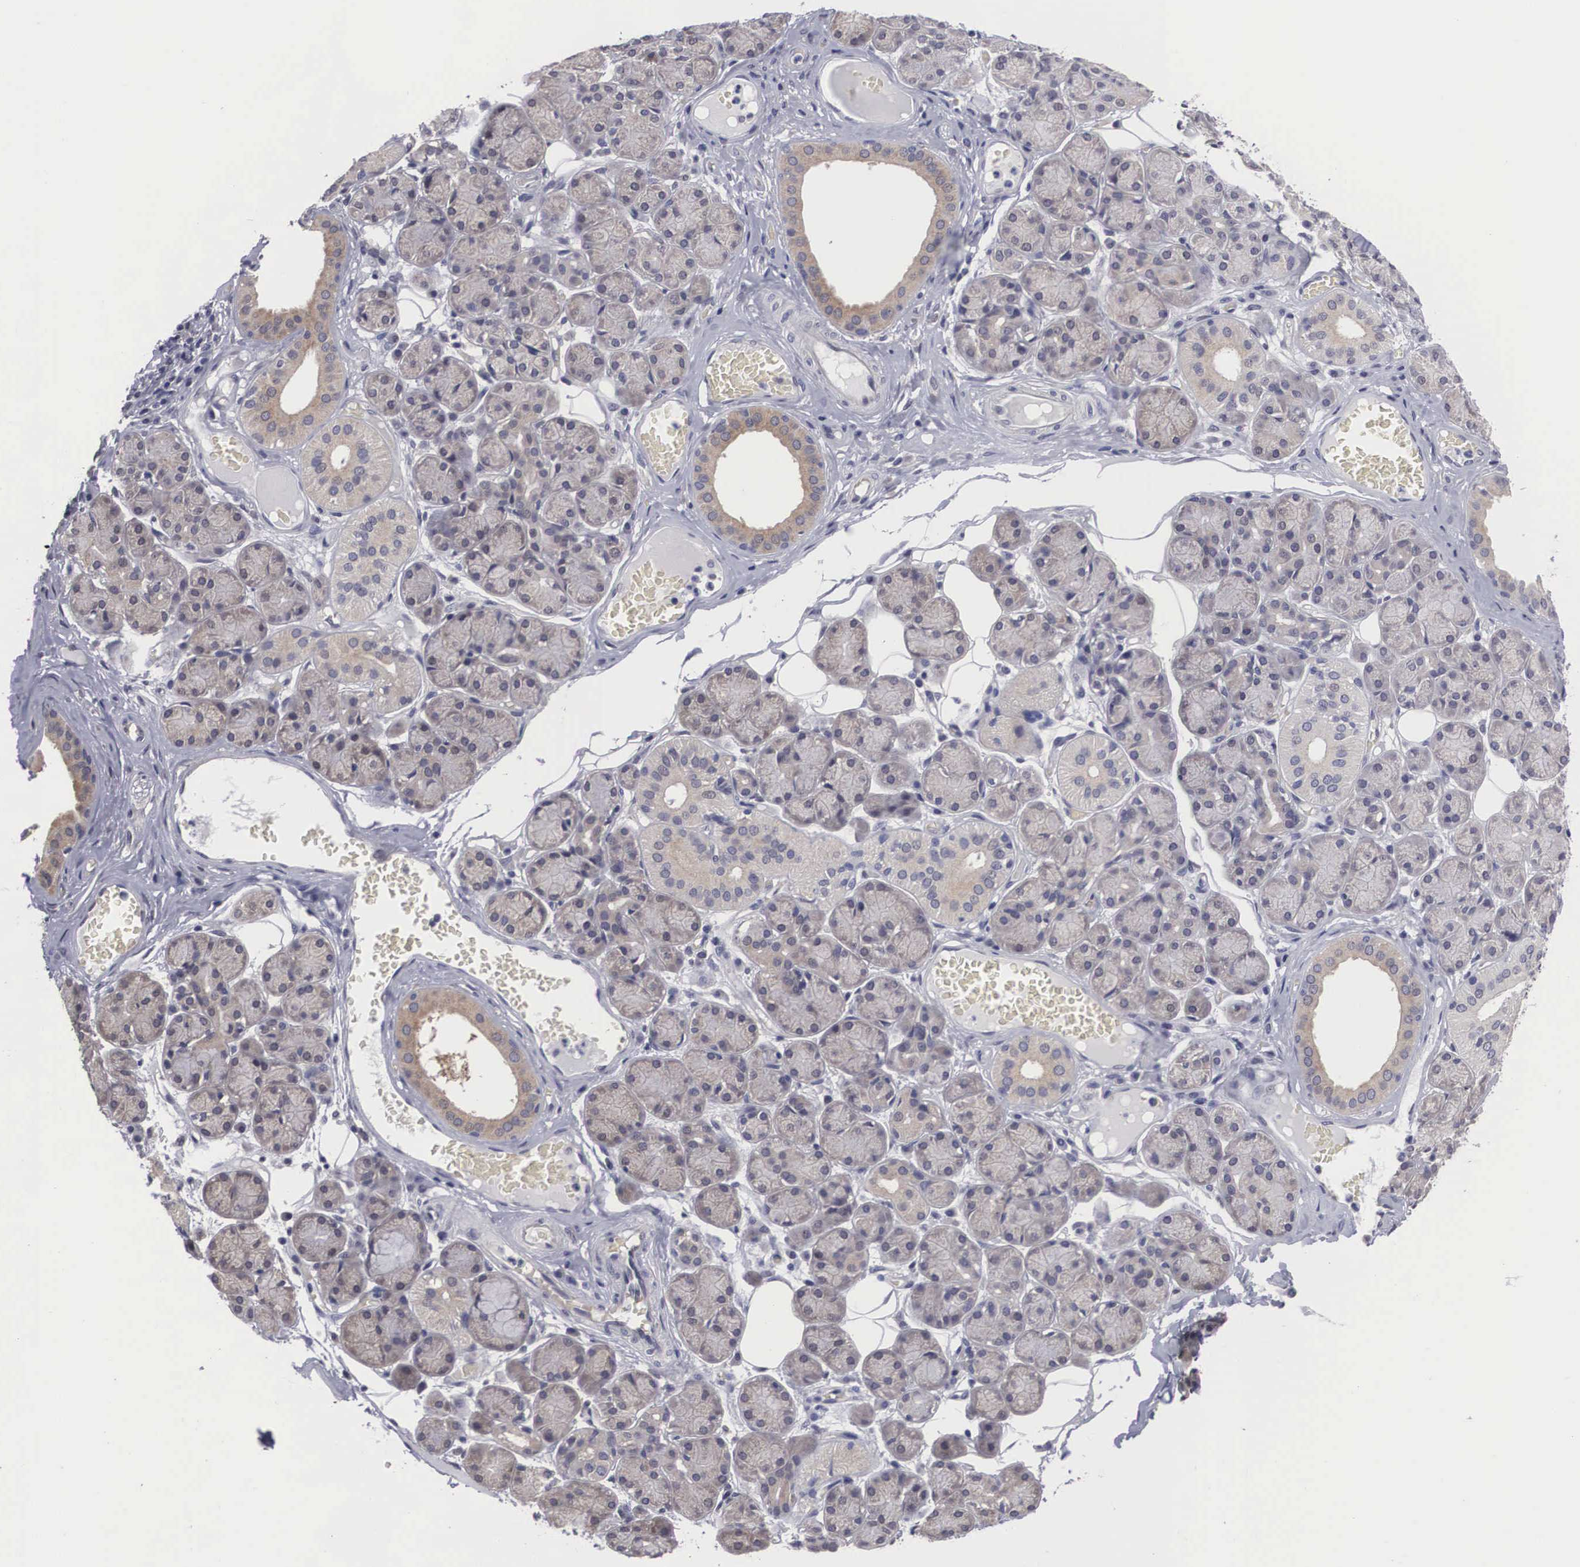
{"staining": {"intensity": "weak", "quantity": "25%-75%", "location": "cytoplasmic/membranous"}, "tissue": "salivary gland", "cell_type": "Glandular cells", "image_type": "normal", "snomed": [{"axis": "morphology", "description": "Normal tissue, NOS"}, {"axis": "topography", "description": "Salivary gland"}], "caption": "Immunohistochemical staining of unremarkable salivary gland demonstrates 25%-75% levels of weak cytoplasmic/membranous protein expression in about 25%-75% of glandular cells. (IHC, brightfield microscopy, high magnification).", "gene": "OTX2", "patient": {"sex": "male", "age": 54}}